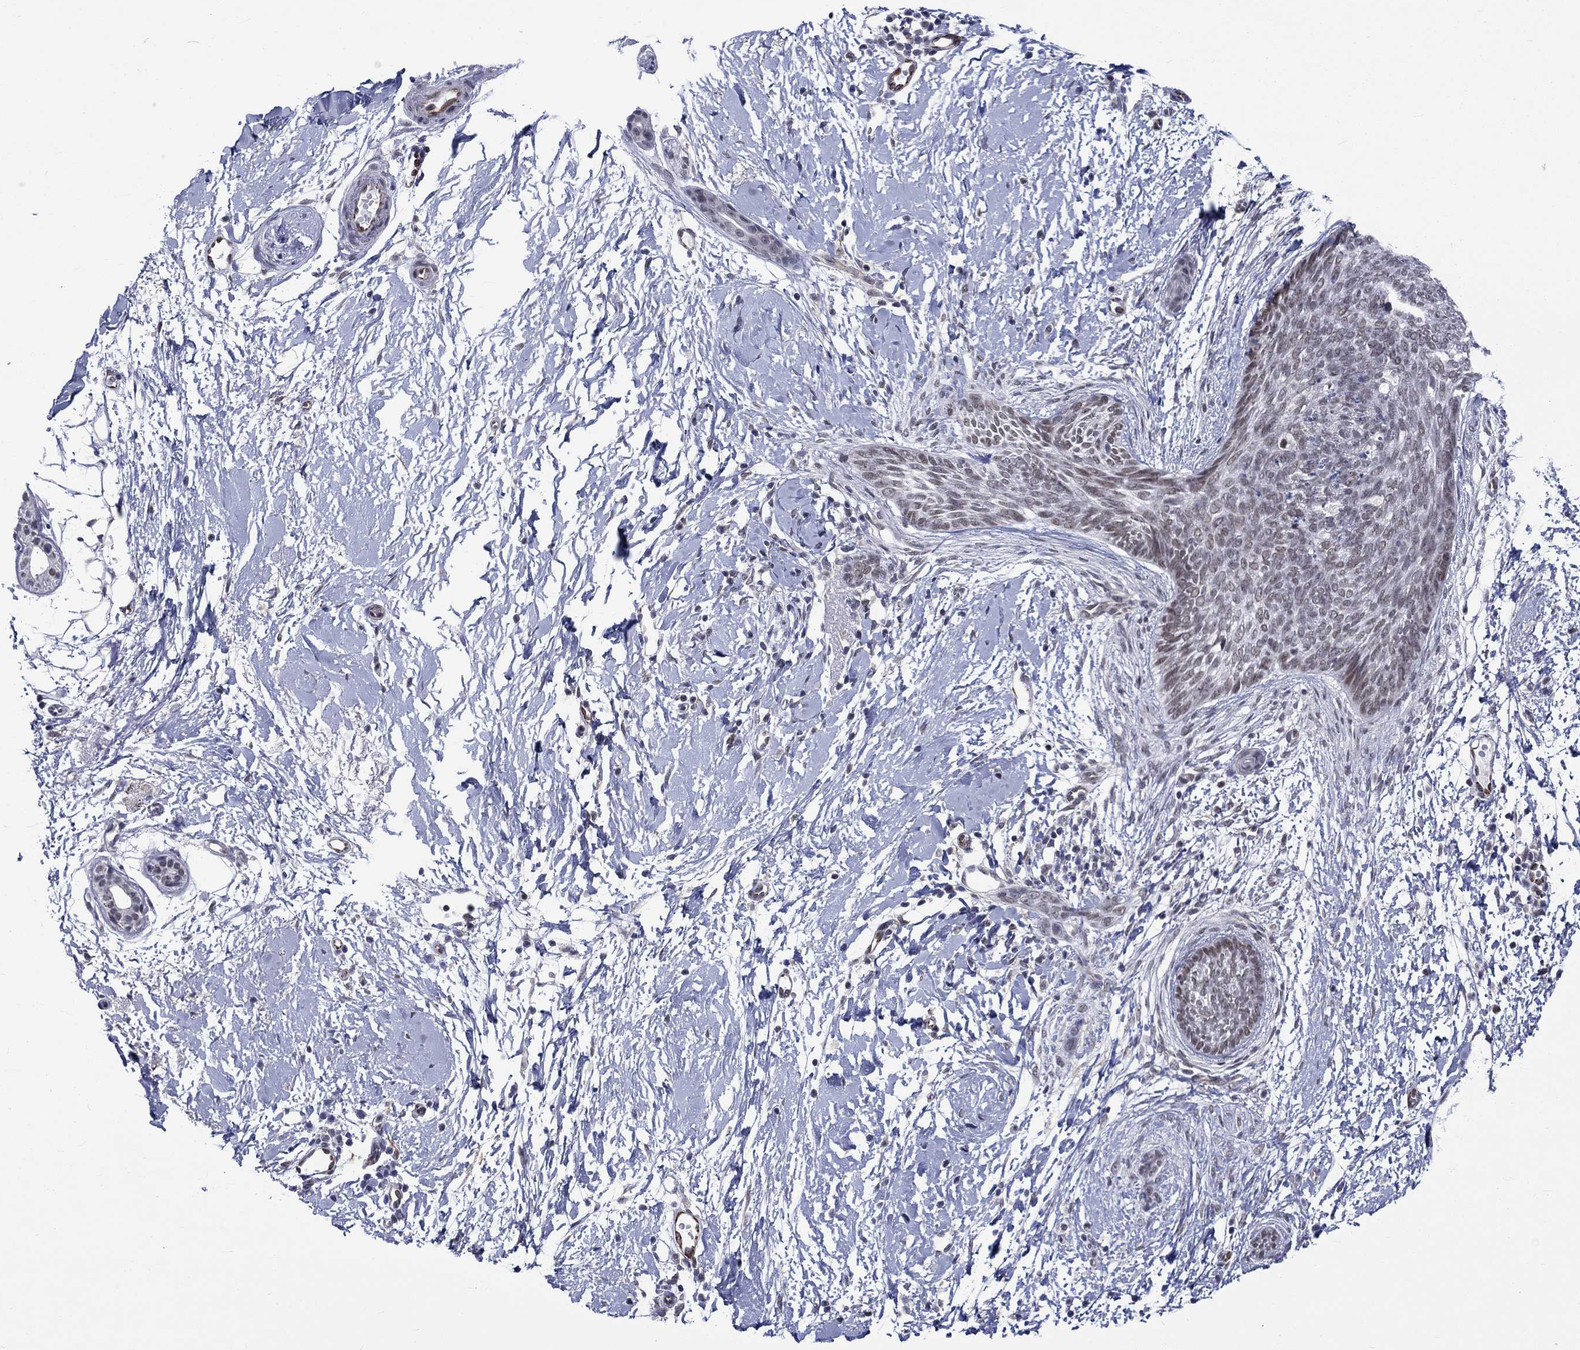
{"staining": {"intensity": "weak", "quantity": "25%-75%", "location": "nuclear"}, "tissue": "skin cancer", "cell_type": "Tumor cells", "image_type": "cancer", "snomed": [{"axis": "morphology", "description": "Normal tissue, NOS"}, {"axis": "morphology", "description": "Basal cell carcinoma"}, {"axis": "topography", "description": "Skin"}], "caption": "High-power microscopy captured an IHC photomicrograph of skin basal cell carcinoma, revealing weak nuclear expression in about 25%-75% of tumor cells.", "gene": "ST6GALNAC1", "patient": {"sex": "male", "age": 84}}